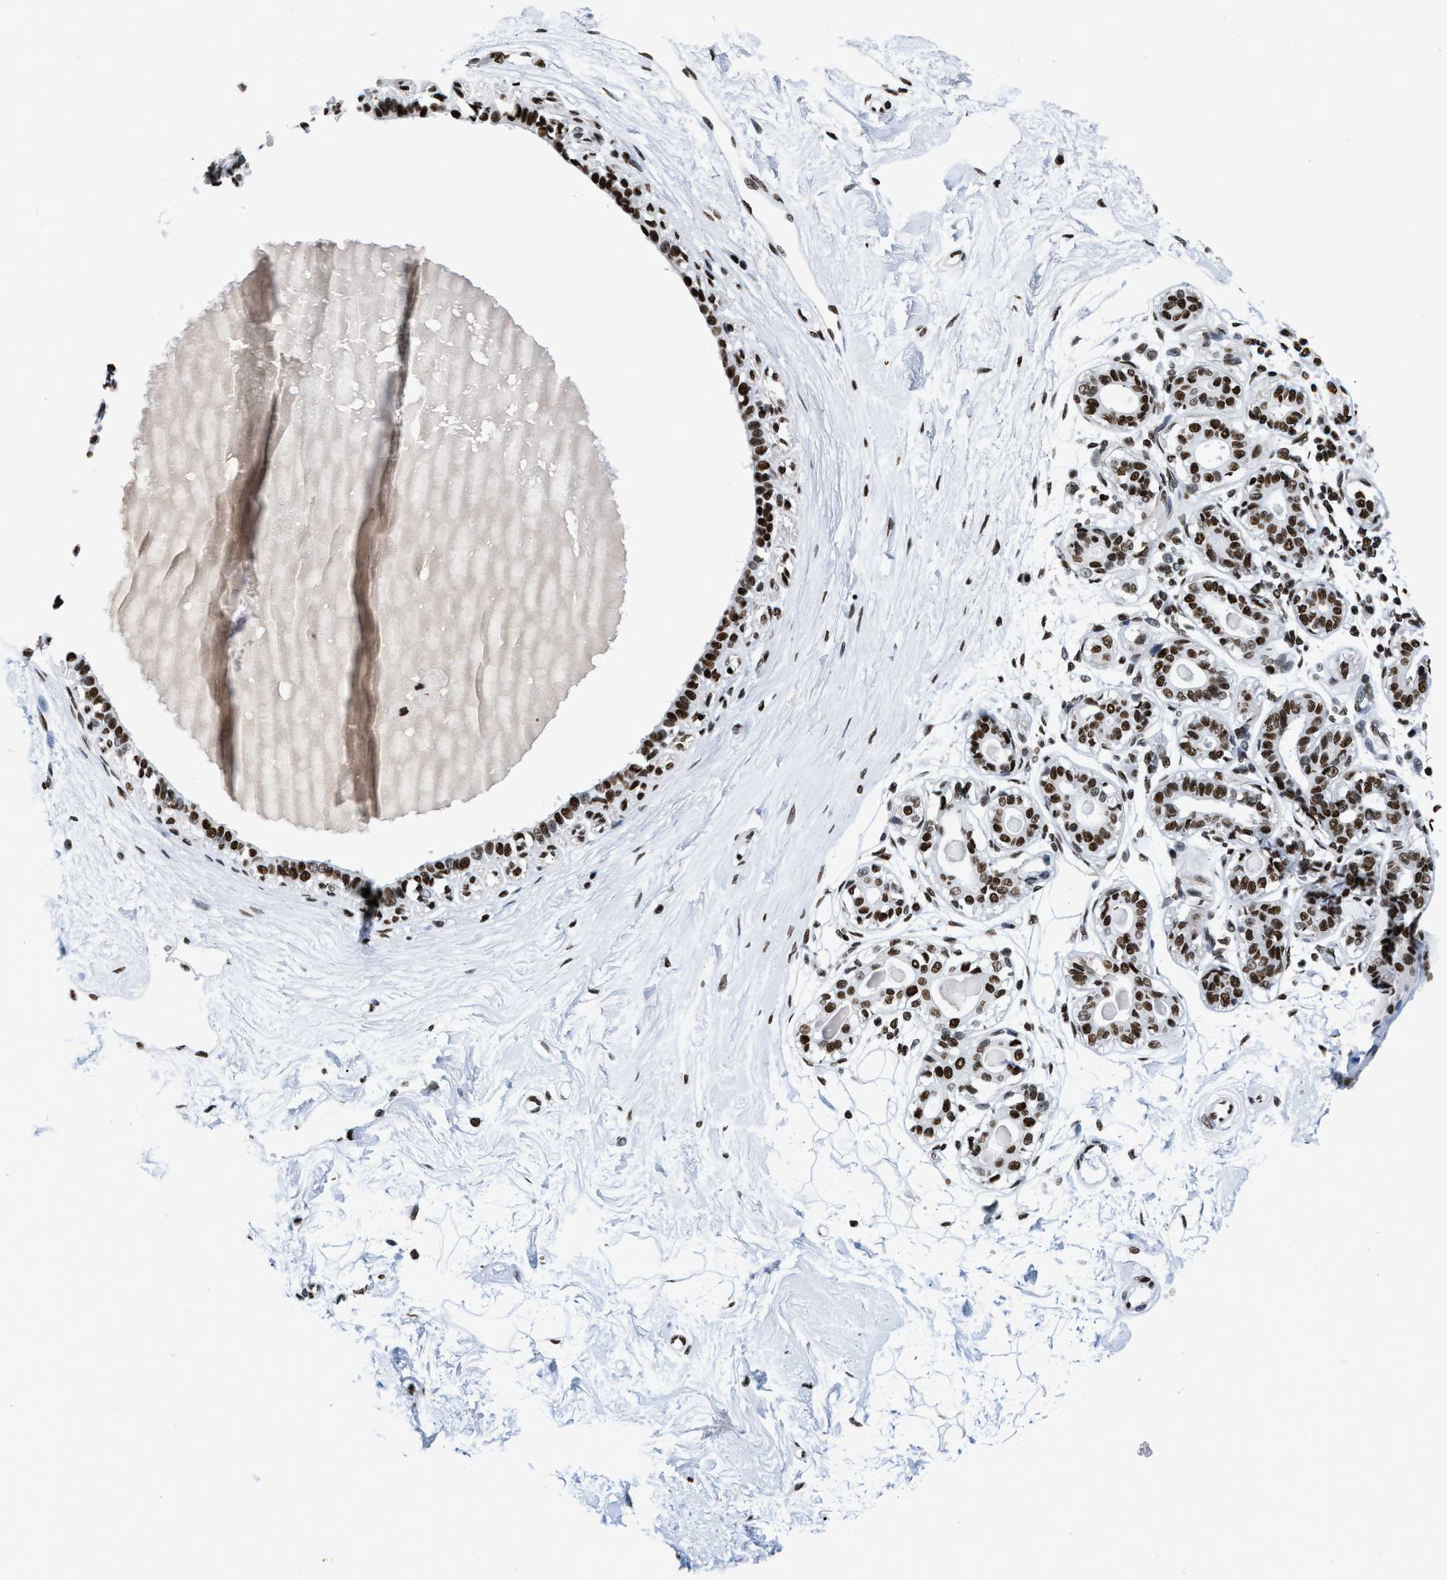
{"staining": {"intensity": "moderate", "quantity": ">75%", "location": "nuclear"}, "tissue": "breast", "cell_type": "Adipocytes", "image_type": "normal", "snomed": [{"axis": "morphology", "description": "Normal tissue, NOS"}, {"axis": "topography", "description": "Breast"}], "caption": "Adipocytes demonstrate medium levels of moderate nuclear positivity in approximately >75% of cells in unremarkable breast.", "gene": "SMARCC2", "patient": {"sex": "female", "age": 45}}